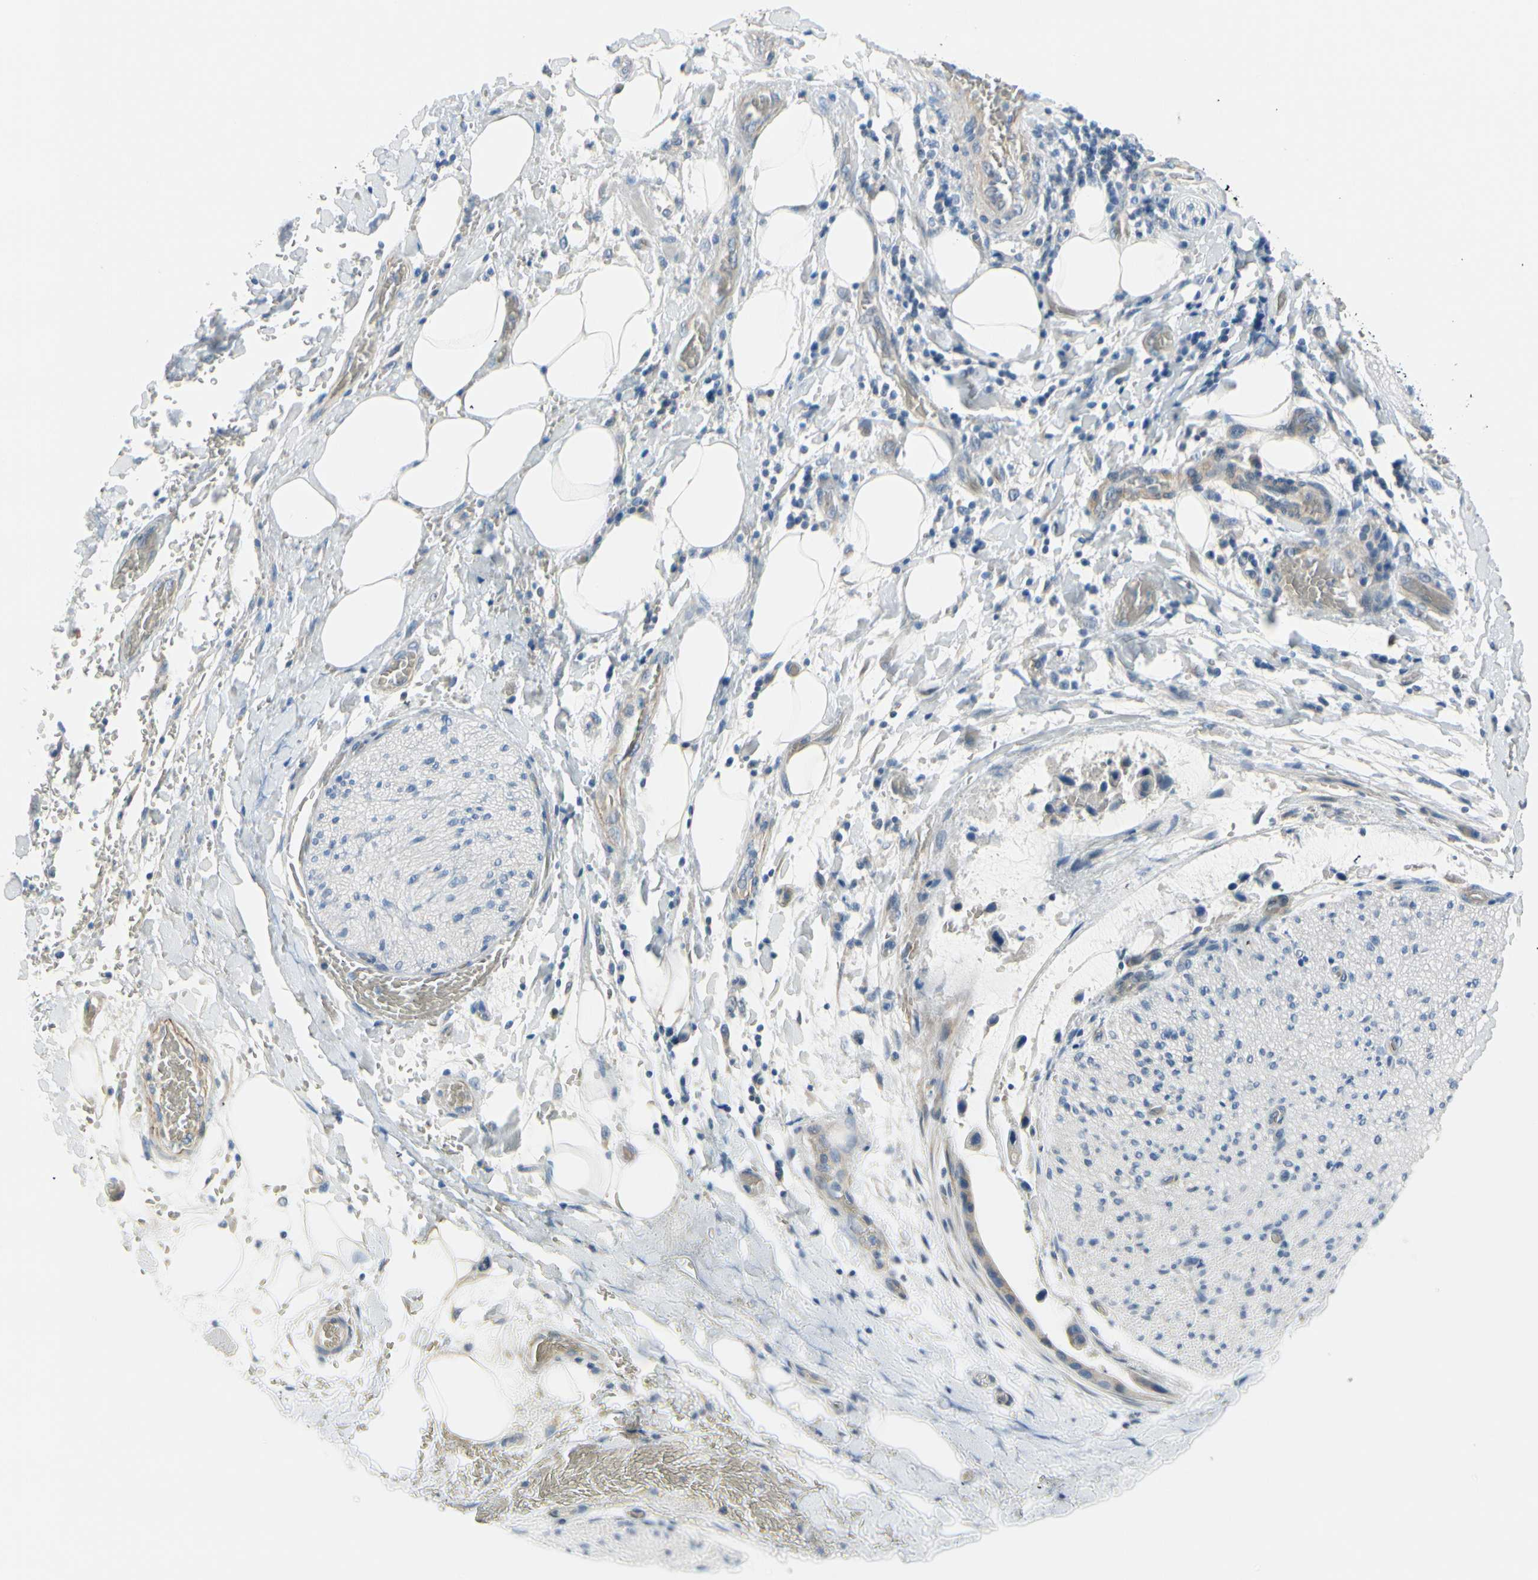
{"staining": {"intensity": "negative", "quantity": "none", "location": "none"}, "tissue": "adipose tissue", "cell_type": "Adipocytes", "image_type": "normal", "snomed": [{"axis": "morphology", "description": "Normal tissue, NOS"}, {"axis": "morphology", "description": "Cholangiocarcinoma"}, {"axis": "topography", "description": "Liver"}, {"axis": "topography", "description": "Peripheral nerve tissue"}], "caption": "Immunohistochemical staining of benign human adipose tissue displays no significant positivity in adipocytes.", "gene": "FCER2", "patient": {"sex": "male", "age": 50}}